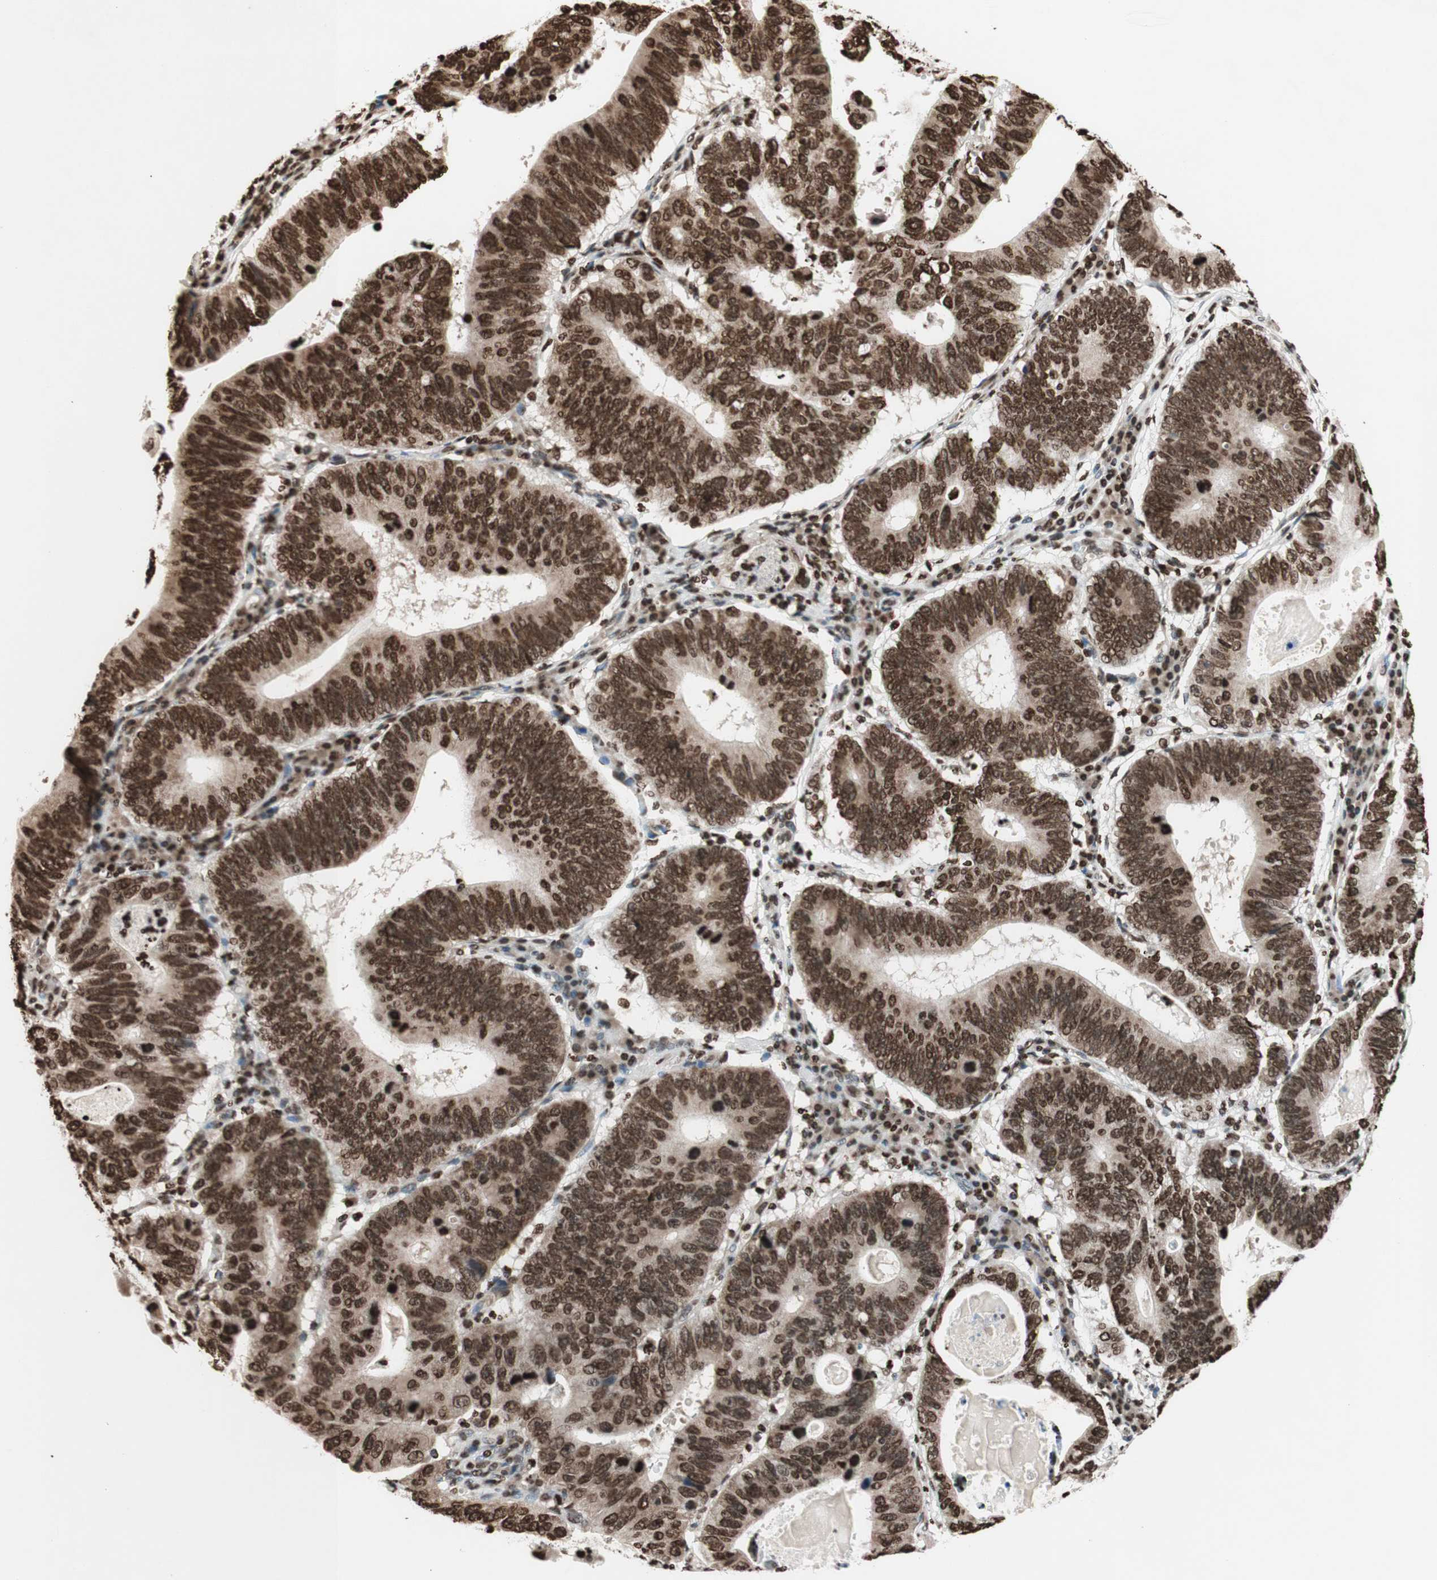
{"staining": {"intensity": "strong", "quantity": ">75%", "location": "nuclear"}, "tissue": "stomach cancer", "cell_type": "Tumor cells", "image_type": "cancer", "snomed": [{"axis": "morphology", "description": "Adenocarcinoma, NOS"}, {"axis": "topography", "description": "Stomach"}], "caption": "Immunohistochemistry (IHC) micrograph of neoplastic tissue: stomach cancer stained using immunohistochemistry (IHC) exhibits high levels of strong protein expression localized specifically in the nuclear of tumor cells, appearing as a nuclear brown color.", "gene": "NCOA3", "patient": {"sex": "male", "age": 59}}